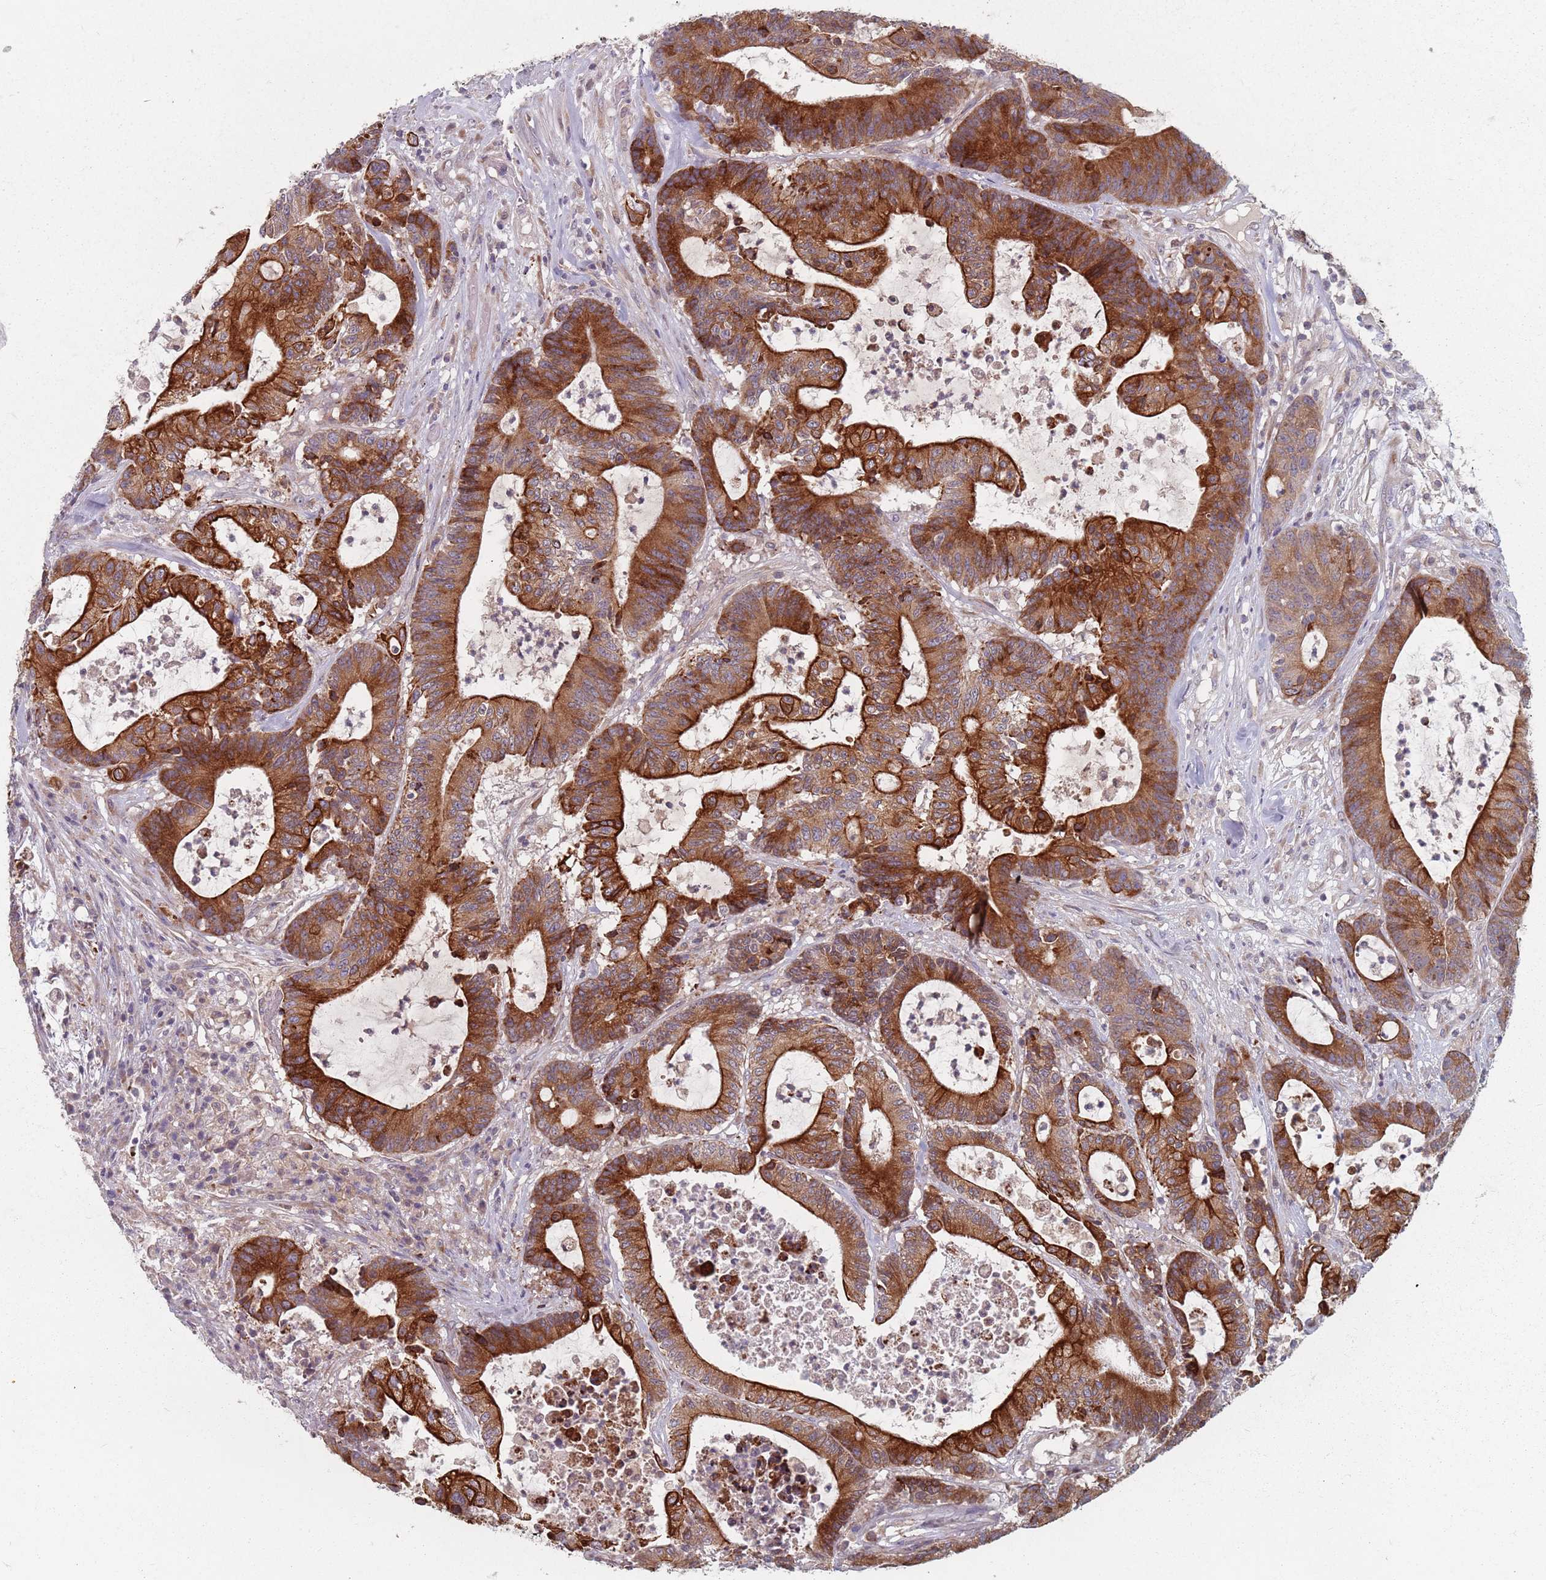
{"staining": {"intensity": "strong", "quantity": ">75%", "location": "cytoplasmic/membranous"}, "tissue": "colorectal cancer", "cell_type": "Tumor cells", "image_type": "cancer", "snomed": [{"axis": "morphology", "description": "Adenocarcinoma, NOS"}, {"axis": "topography", "description": "Colon"}], "caption": "Colorectal adenocarcinoma stained for a protein (brown) reveals strong cytoplasmic/membranous positive expression in approximately >75% of tumor cells.", "gene": "ADAL", "patient": {"sex": "female", "age": 84}}